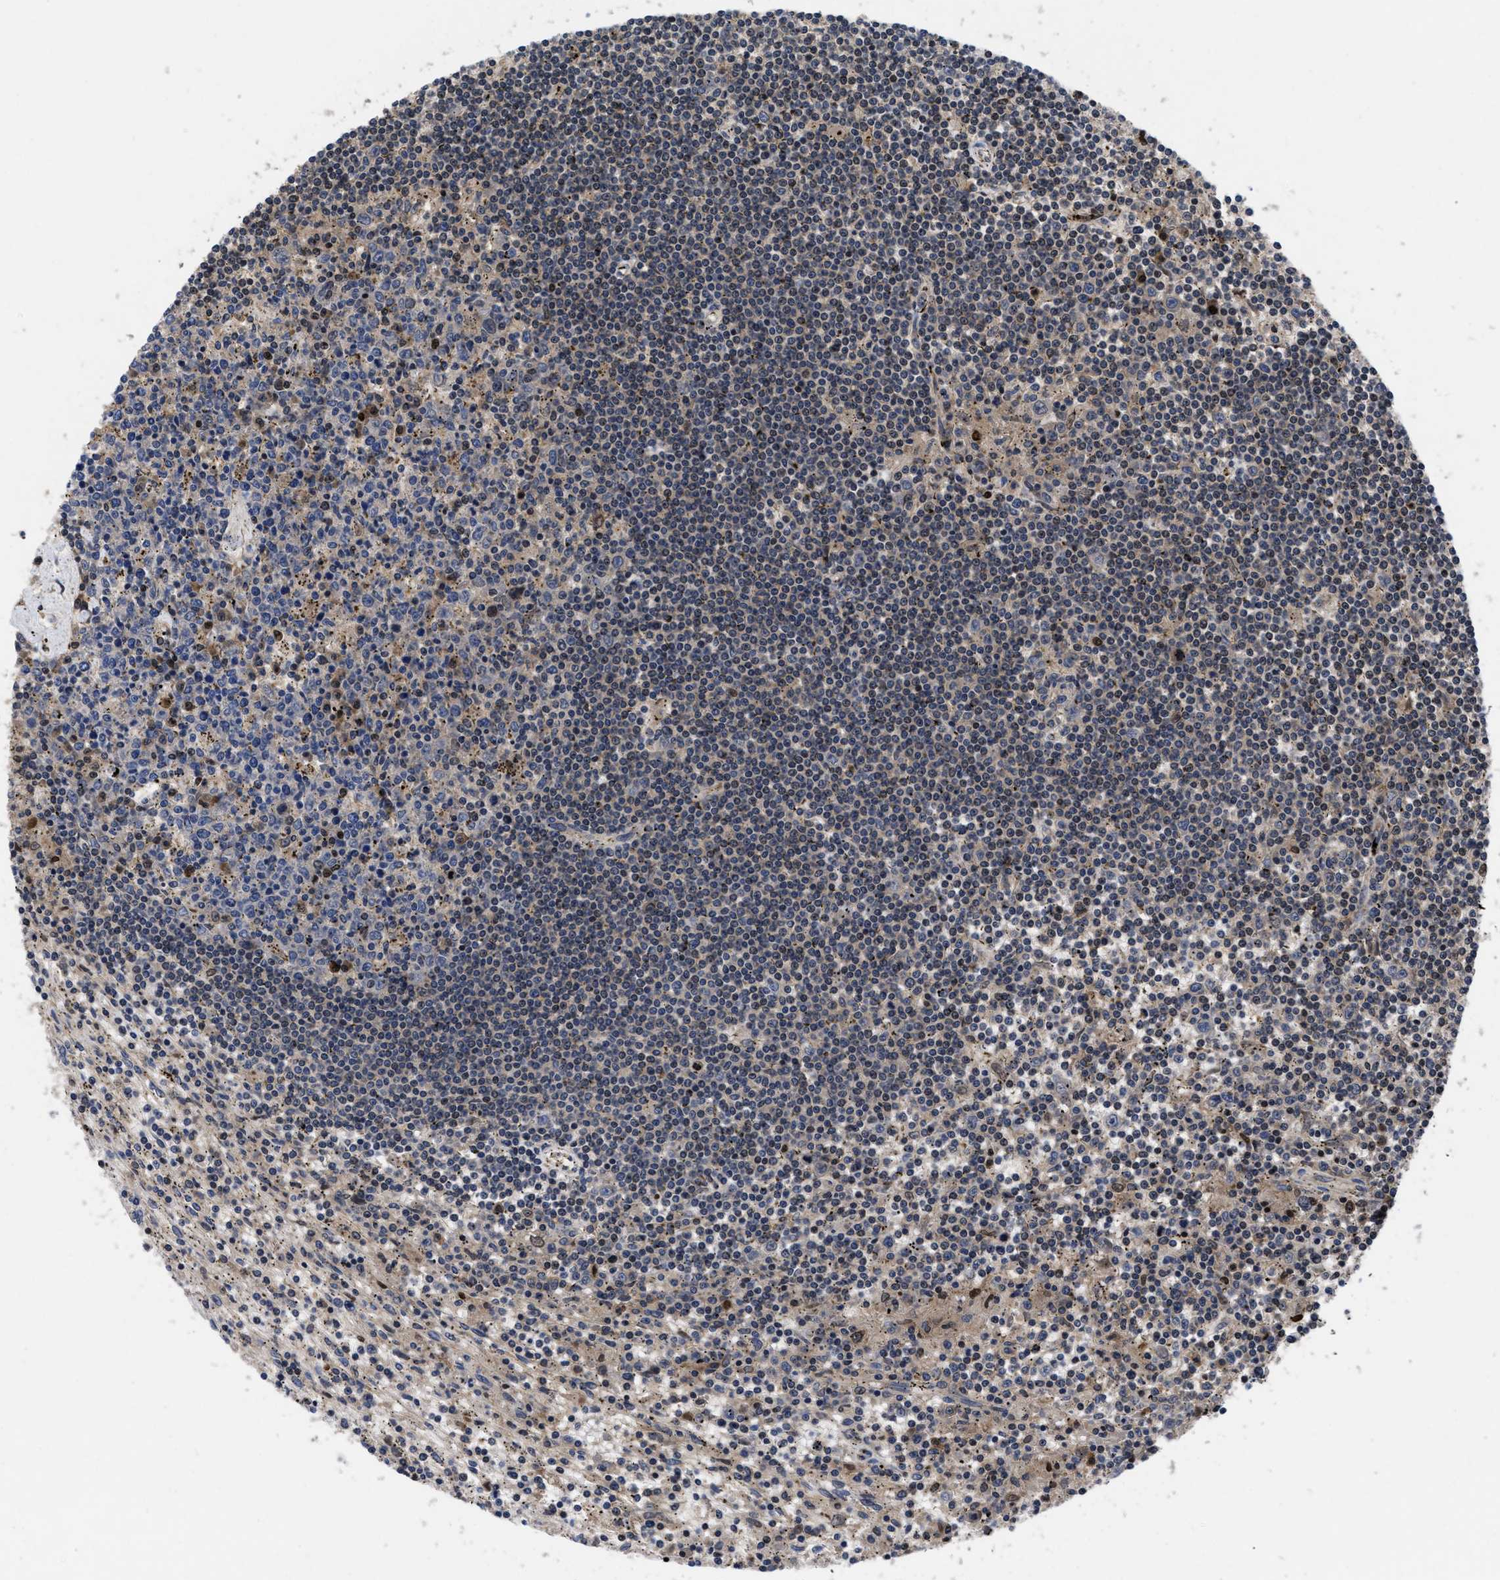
{"staining": {"intensity": "weak", "quantity": "<25%", "location": "cytoplasmic/membranous"}, "tissue": "lymphoma", "cell_type": "Tumor cells", "image_type": "cancer", "snomed": [{"axis": "morphology", "description": "Malignant lymphoma, non-Hodgkin's type, Low grade"}, {"axis": "topography", "description": "Spleen"}], "caption": "Immunohistochemistry (IHC) image of neoplastic tissue: human lymphoma stained with DAB (3,3'-diaminobenzidine) shows no significant protein positivity in tumor cells.", "gene": "FAM200A", "patient": {"sex": "male", "age": 76}}